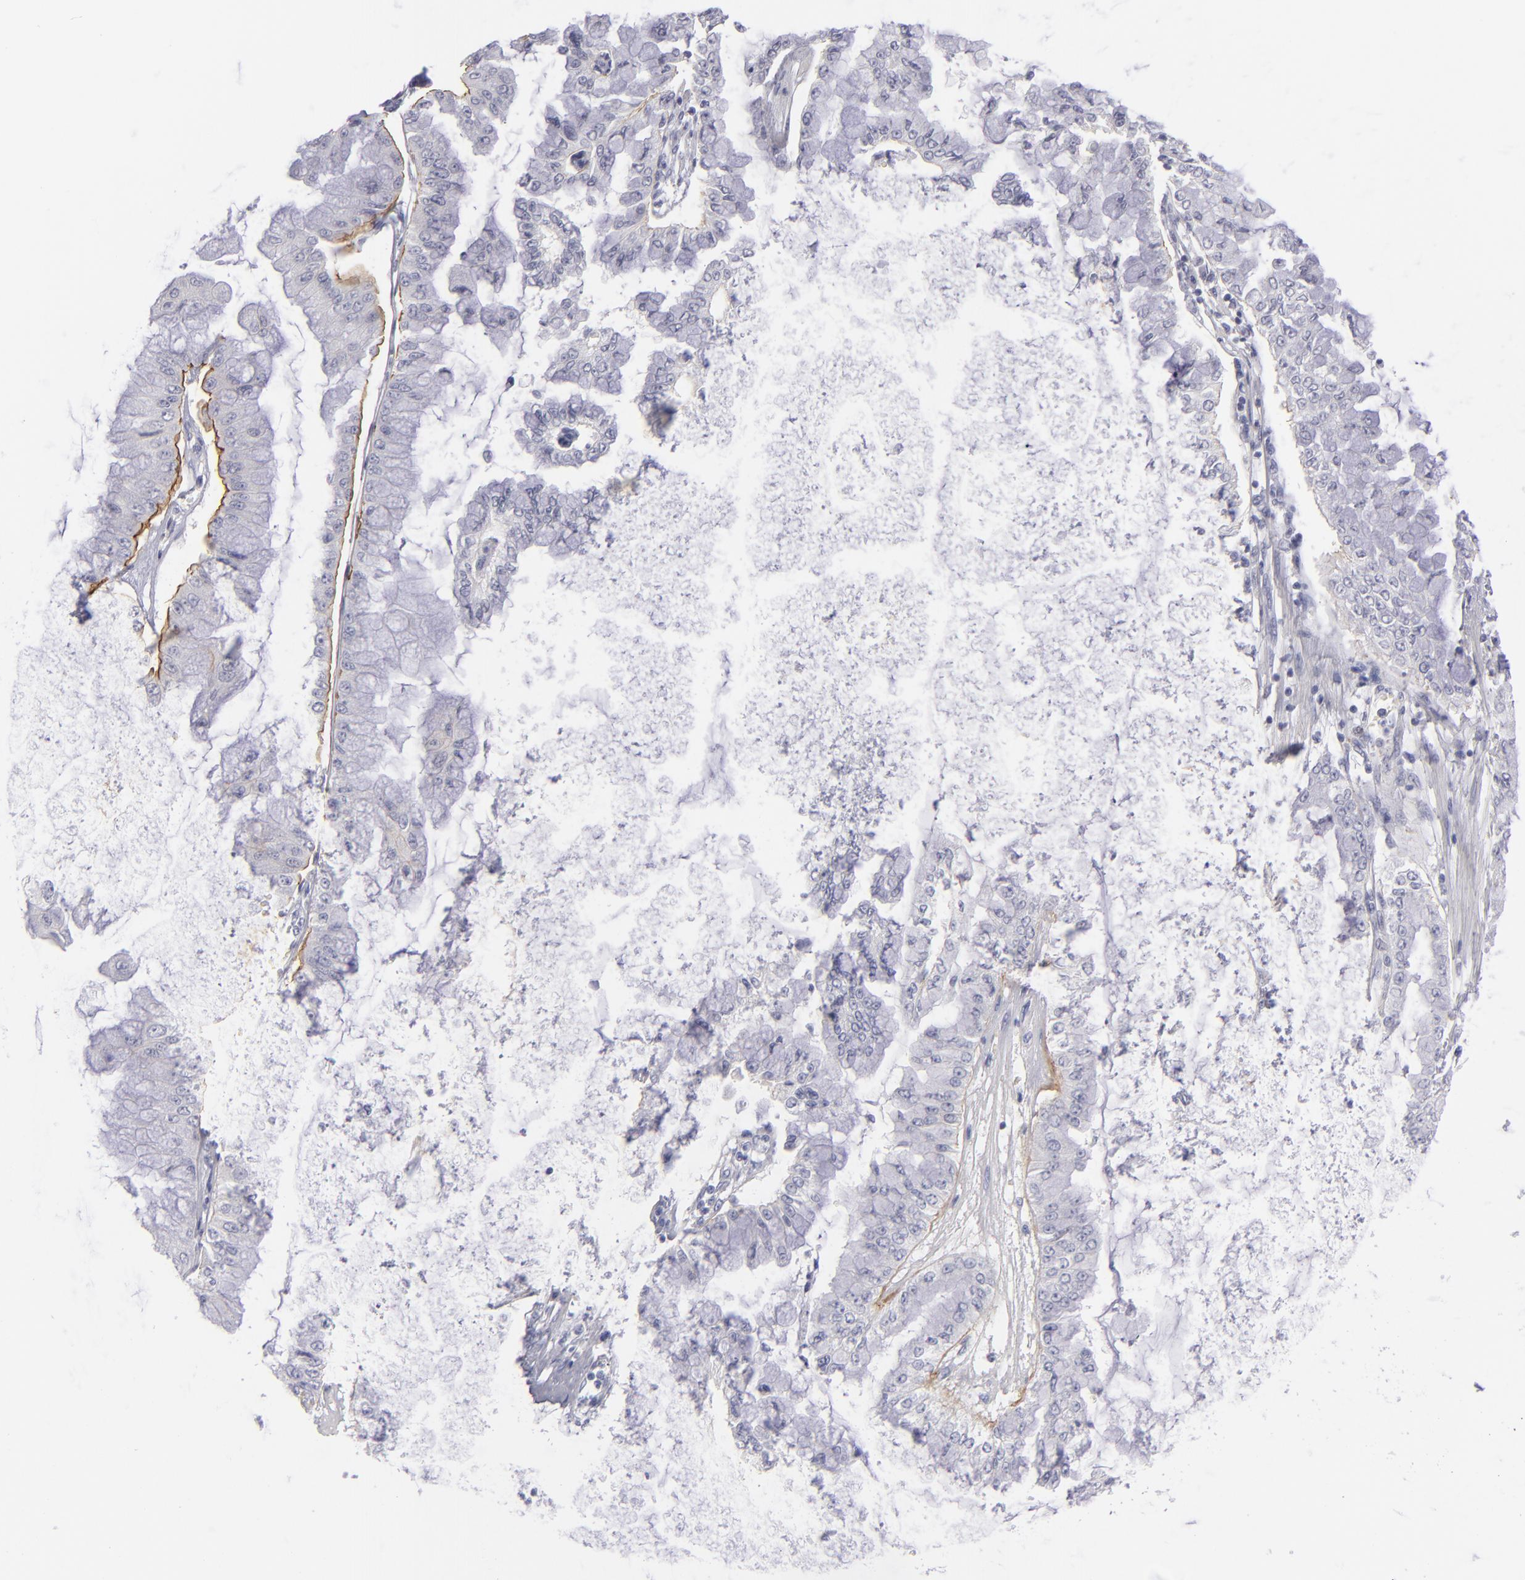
{"staining": {"intensity": "strong", "quantity": "25%-75%", "location": "cytoplasmic/membranous"}, "tissue": "liver cancer", "cell_type": "Tumor cells", "image_type": "cancer", "snomed": [{"axis": "morphology", "description": "Cholangiocarcinoma"}, {"axis": "topography", "description": "Liver"}], "caption": "Strong cytoplasmic/membranous positivity for a protein is present in about 25%-75% of tumor cells of liver cholangiocarcinoma using immunohistochemistry (IHC).", "gene": "ITGB4", "patient": {"sex": "female", "age": 79}}